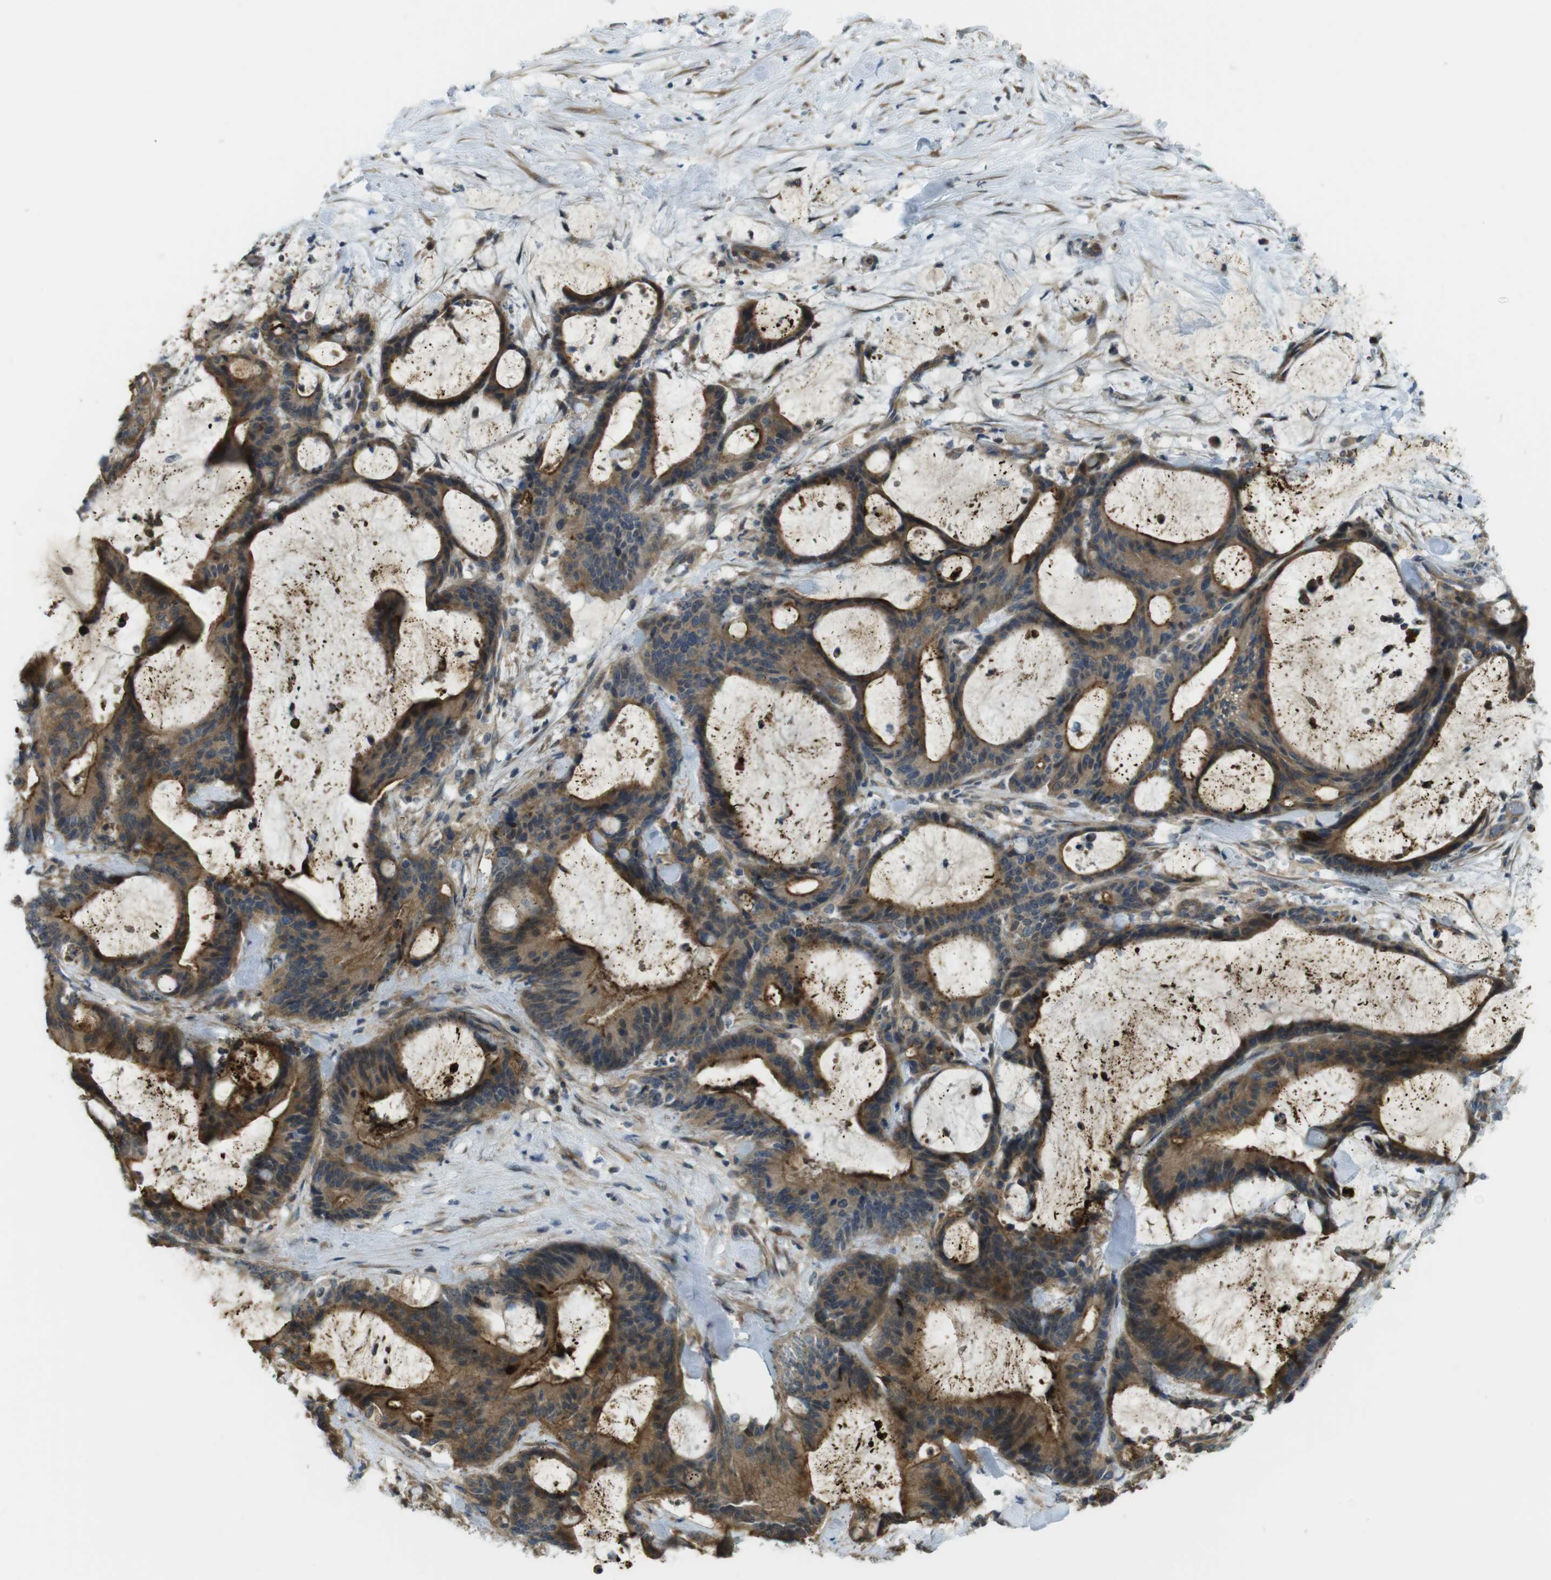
{"staining": {"intensity": "moderate", "quantity": ">75%", "location": "cytoplasmic/membranous"}, "tissue": "liver cancer", "cell_type": "Tumor cells", "image_type": "cancer", "snomed": [{"axis": "morphology", "description": "Cholangiocarcinoma"}, {"axis": "topography", "description": "Liver"}], "caption": "IHC of cholangiocarcinoma (liver) reveals medium levels of moderate cytoplasmic/membranous positivity in approximately >75% of tumor cells. The staining was performed using DAB to visualize the protein expression in brown, while the nuclei were stained in blue with hematoxylin (Magnification: 20x).", "gene": "ABHD15", "patient": {"sex": "female", "age": 73}}